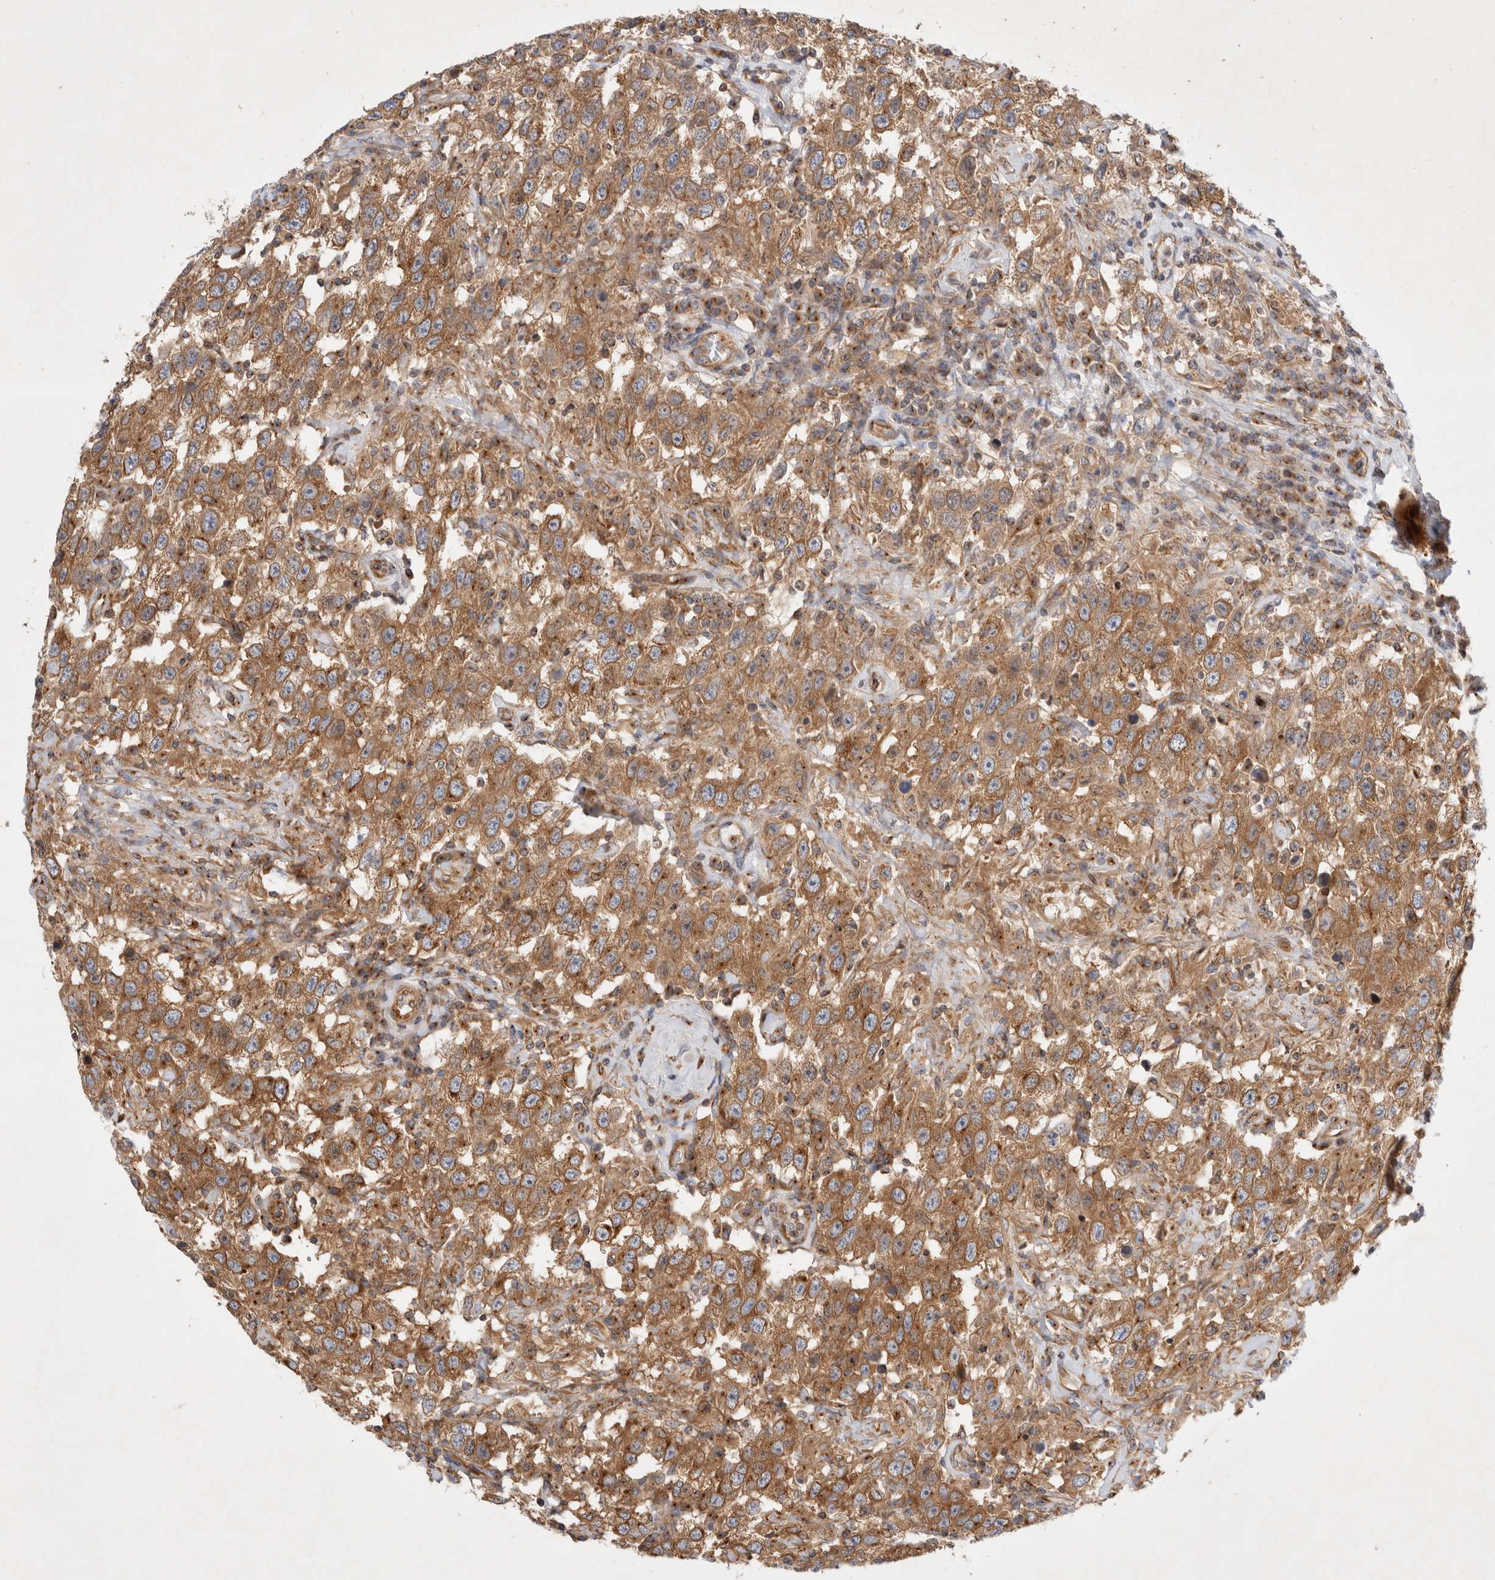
{"staining": {"intensity": "moderate", "quantity": ">75%", "location": "cytoplasmic/membranous"}, "tissue": "testis cancer", "cell_type": "Tumor cells", "image_type": "cancer", "snomed": [{"axis": "morphology", "description": "Seminoma, NOS"}, {"axis": "topography", "description": "Testis"}], "caption": "High-power microscopy captured an IHC image of seminoma (testis), revealing moderate cytoplasmic/membranous positivity in about >75% of tumor cells.", "gene": "GPR150", "patient": {"sex": "male", "age": 41}}